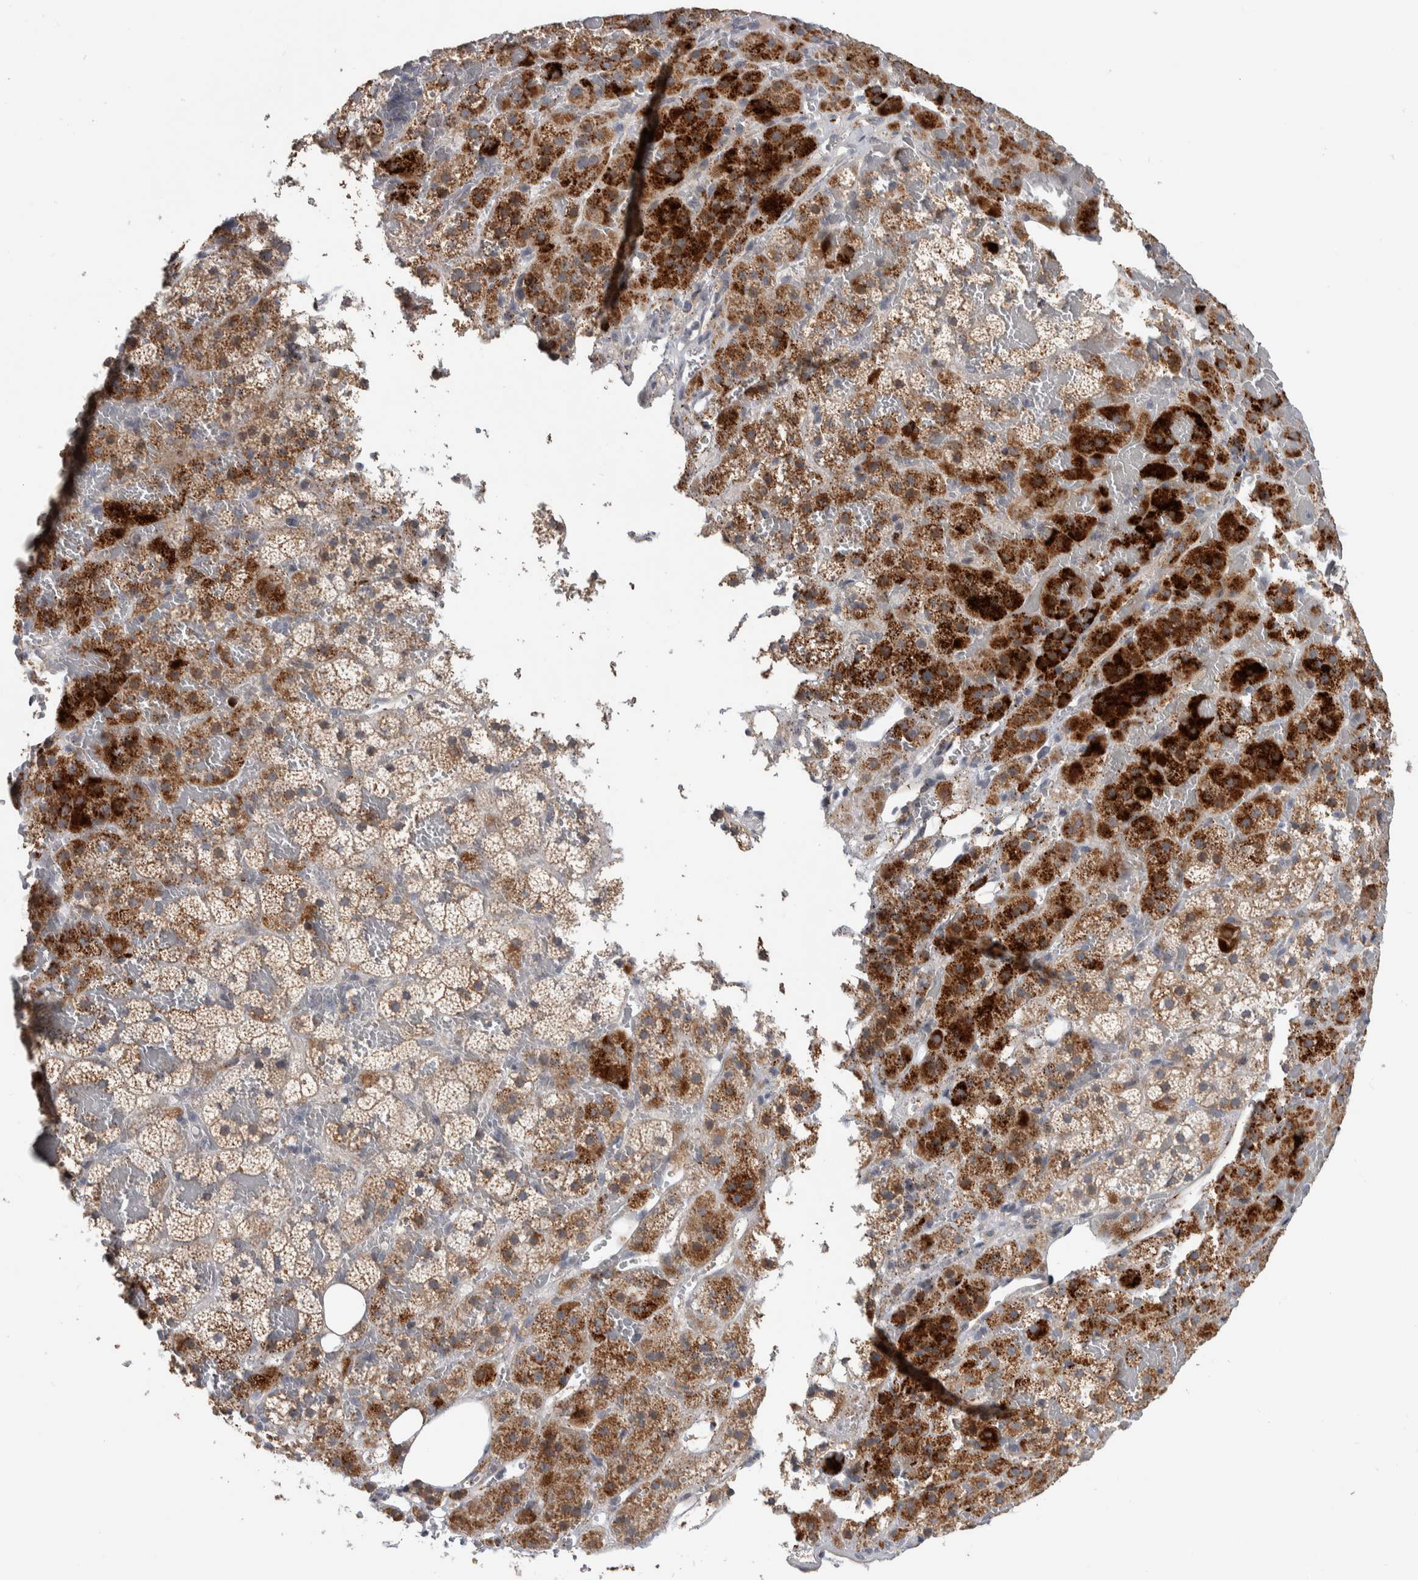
{"staining": {"intensity": "strong", "quantity": ">75%", "location": "cytoplasmic/membranous"}, "tissue": "adrenal gland", "cell_type": "Glandular cells", "image_type": "normal", "snomed": [{"axis": "morphology", "description": "Normal tissue, NOS"}, {"axis": "topography", "description": "Adrenal gland"}], "caption": "This histopathology image demonstrates immunohistochemistry staining of unremarkable adrenal gland, with high strong cytoplasmic/membranous expression in approximately >75% of glandular cells.", "gene": "FAM83G", "patient": {"sex": "female", "age": 59}}